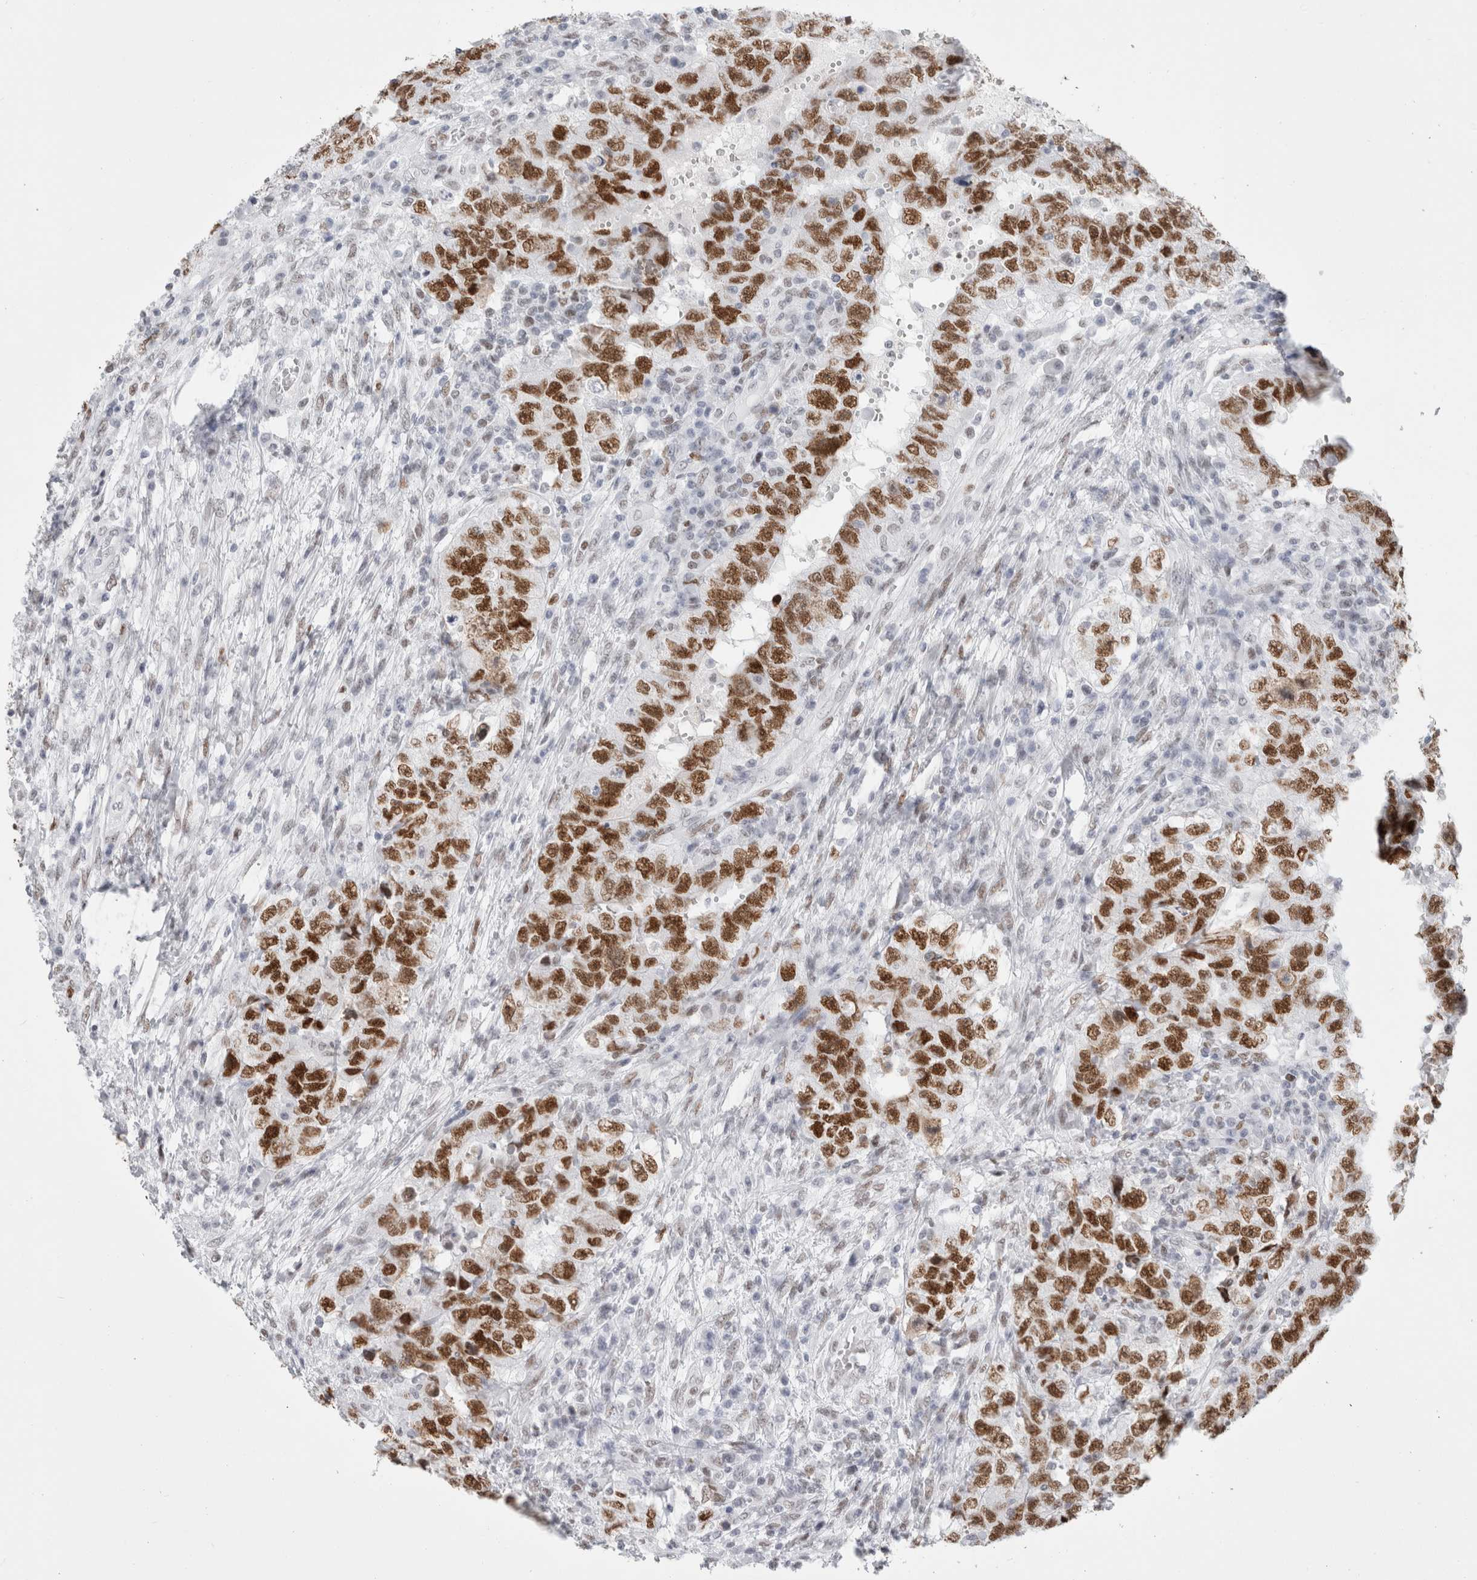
{"staining": {"intensity": "strong", "quantity": ">75%", "location": "nuclear"}, "tissue": "testis cancer", "cell_type": "Tumor cells", "image_type": "cancer", "snomed": [{"axis": "morphology", "description": "Carcinoma, Embryonal, NOS"}, {"axis": "topography", "description": "Testis"}], "caption": "Testis embryonal carcinoma was stained to show a protein in brown. There is high levels of strong nuclear positivity in about >75% of tumor cells. Nuclei are stained in blue.", "gene": "SMARCC1", "patient": {"sex": "male", "age": 26}}